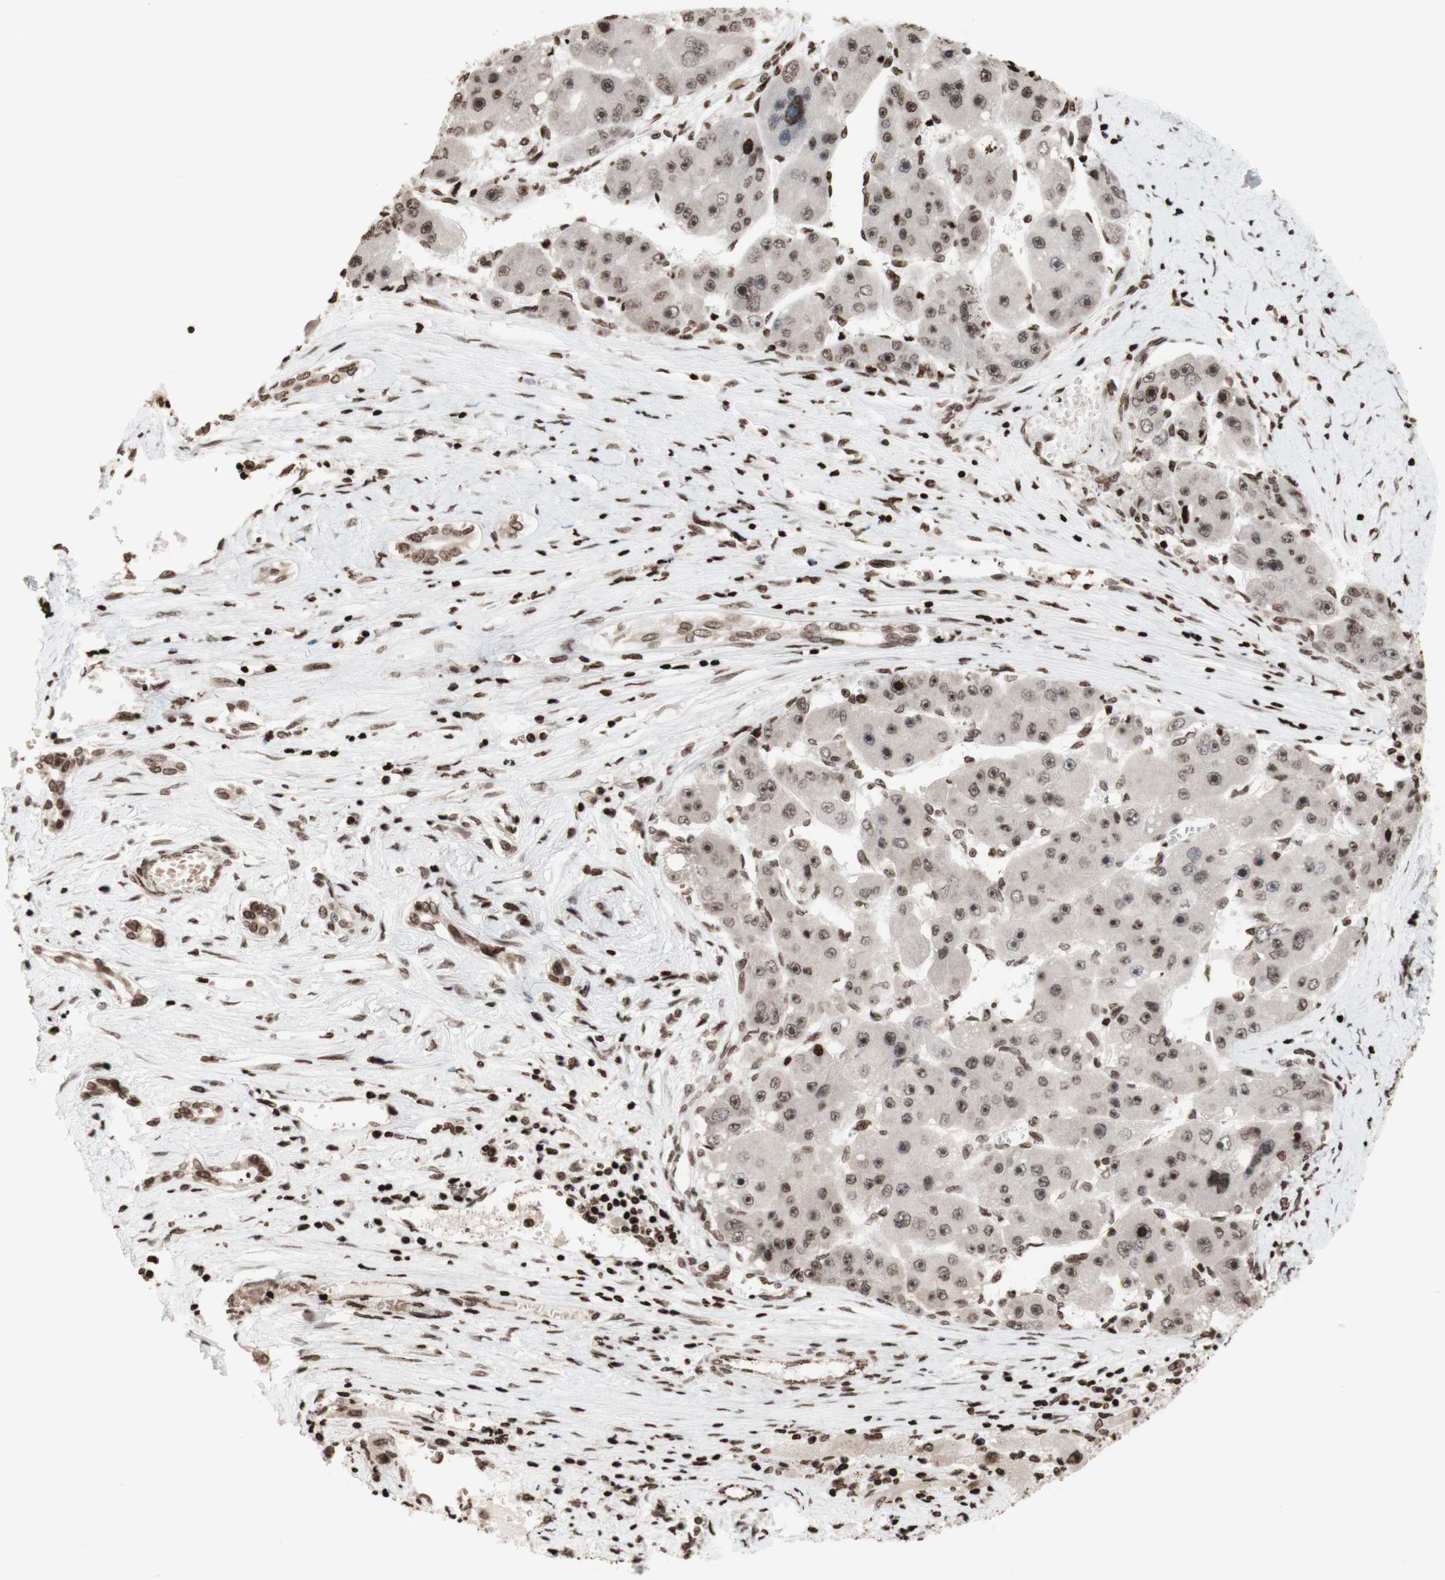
{"staining": {"intensity": "moderate", "quantity": ">75%", "location": "nuclear"}, "tissue": "liver cancer", "cell_type": "Tumor cells", "image_type": "cancer", "snomed": [{"axis": "morphology", "description": "Carcinoma, Hepatocellular, NOS"}, {"axis": "topography", "description": "Liver"}], "caption": "Moderate nuclear protein positivity is seen in about >75% of tumor cells in liver cancer.", "gene": "NCAPD2", "patient": {"sex": "female", "age": 61}}